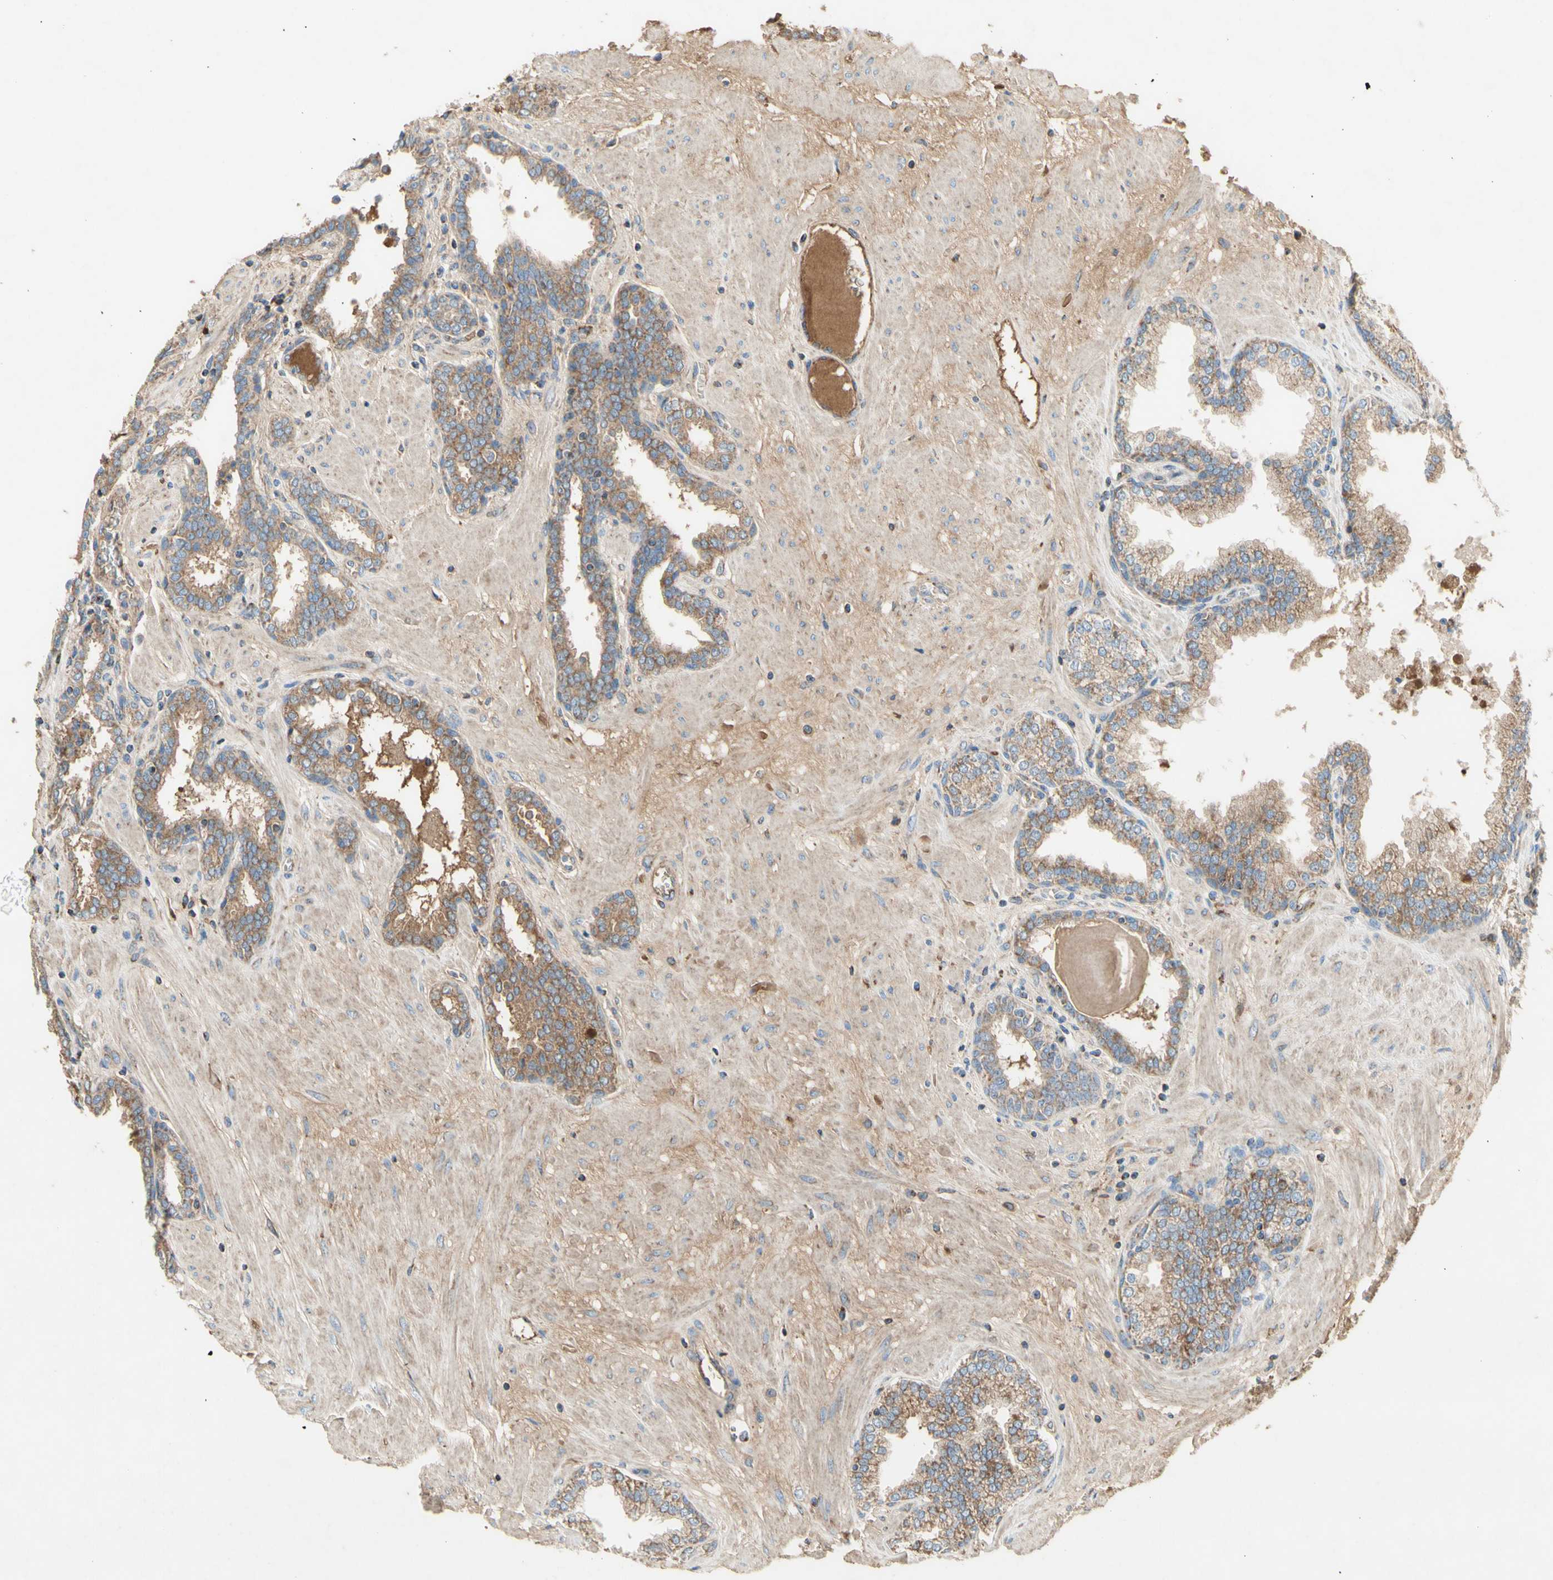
{"staining": {"intensity": "moderate", "quantity": ">75%", "location": "cytoplasmic/membranous"}, "tissue": "prostate", "cell_type": "Glandular cells", "image_type": "normal", "snomed": [{"axis": "morphology", "description": "Normal tissue, NOS"}, {"axis": "topography", "description": "Prostate"}], "caption": "Protein staining demonstrates moderate cytoplasmic/membranous staining in about >75% of glandular cells in benign prostate. The staining was performed using DAB (3,3'-diaminobenzidine) to visualize the protein expression in brown, while the nuclei were stained in blue with hematoxylin (Magnification: 20x).", "gene": "SDHB", "patient": {"sex": "male", "age": 51}}